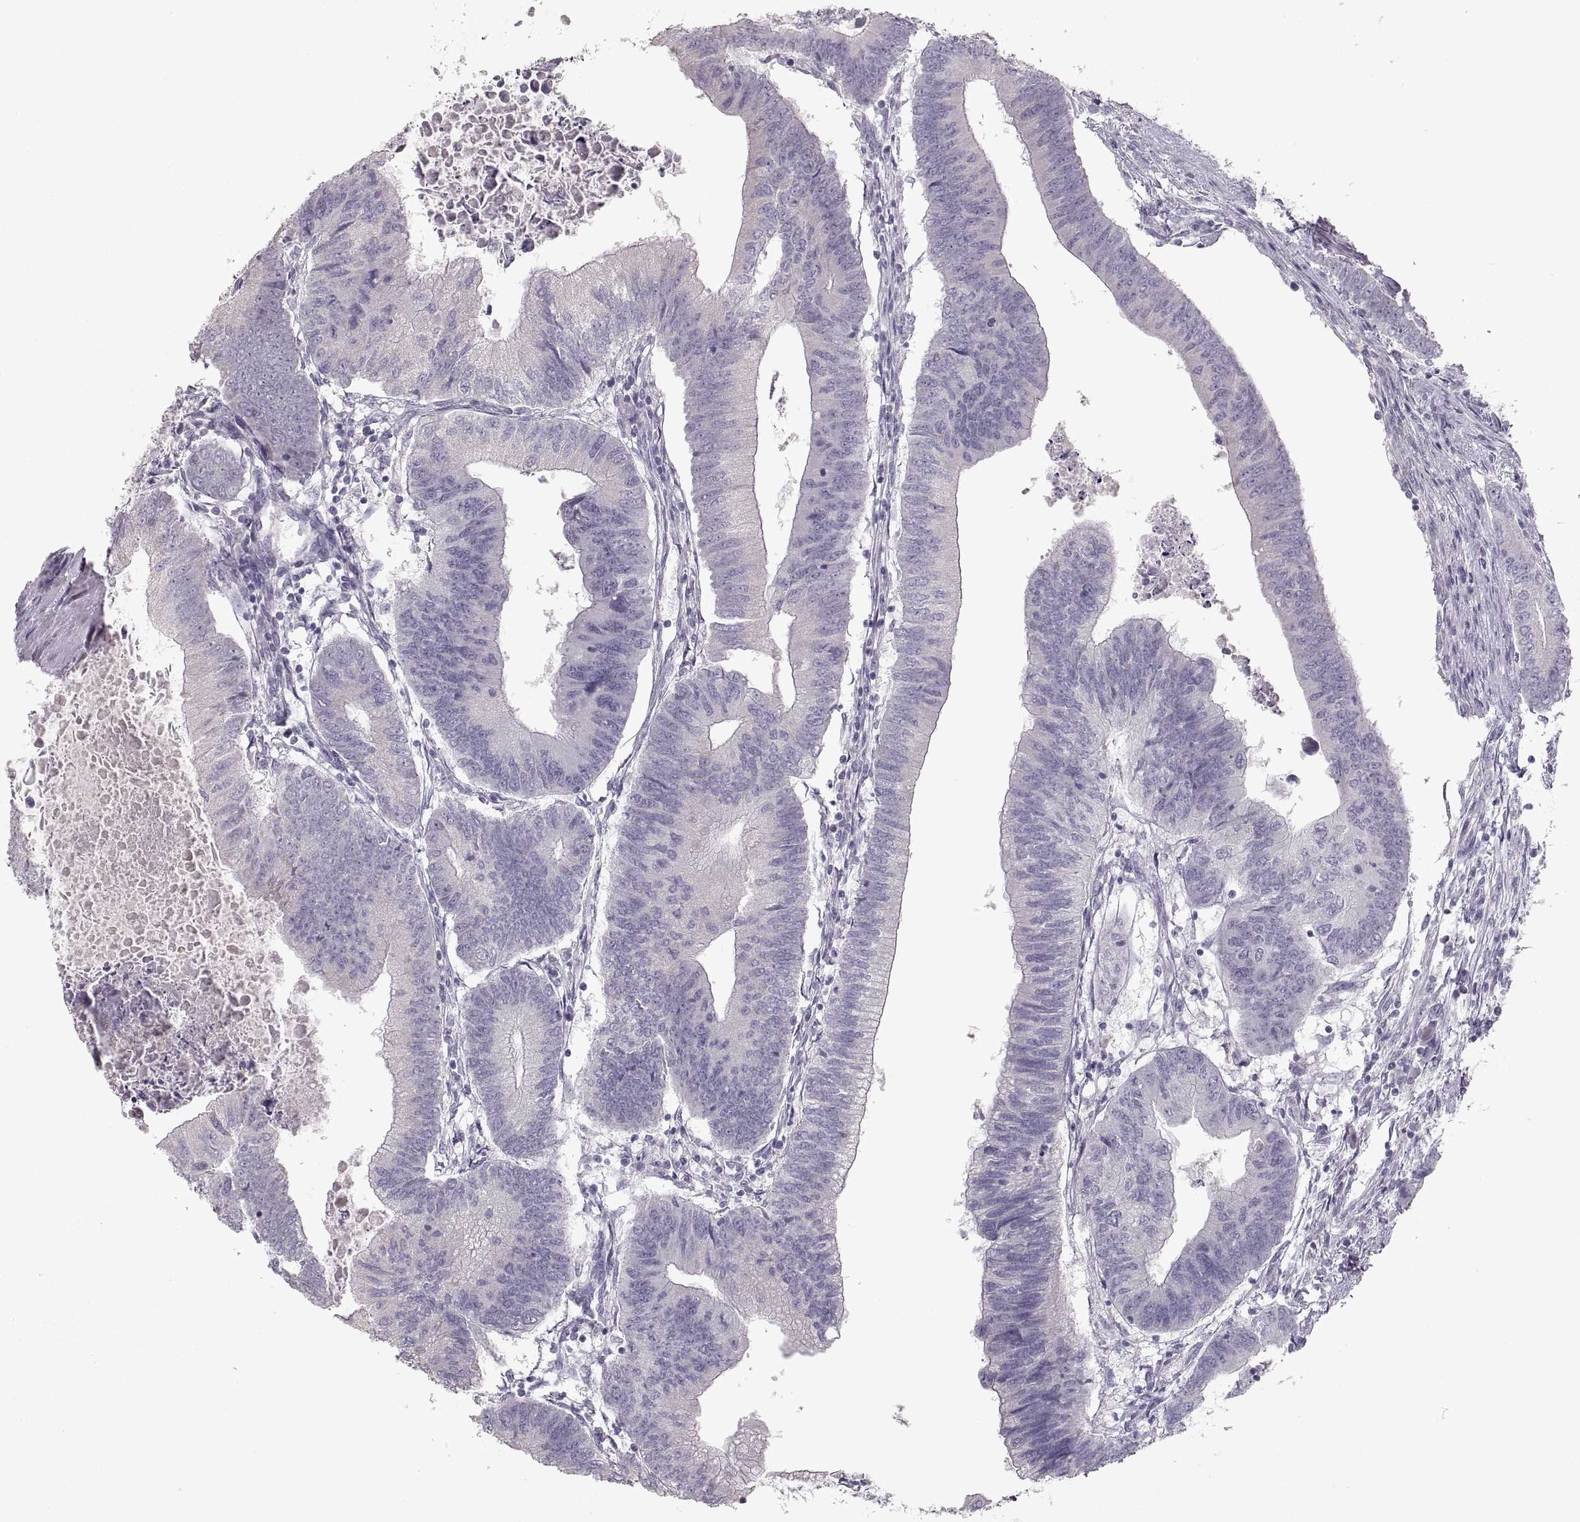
{"staining": {"intensity": "negative", "quantity": "none", "location": "none"}, "tissue": "colorectal cancer", "cell_type": "Tumor cells", "image_type": "cancer", "snomed": [{"axis": "morphology", "description": "Adenocarcinoma, NOS"}, {"axis": "topography", "description": "Colon"}], "caption": "An image of adenocarcinoma (colorectal) stained for a protein reveals no brown staining in tumor cells.", "gene": "ZP3", "patient": {"sex": "male", "age": 53}}